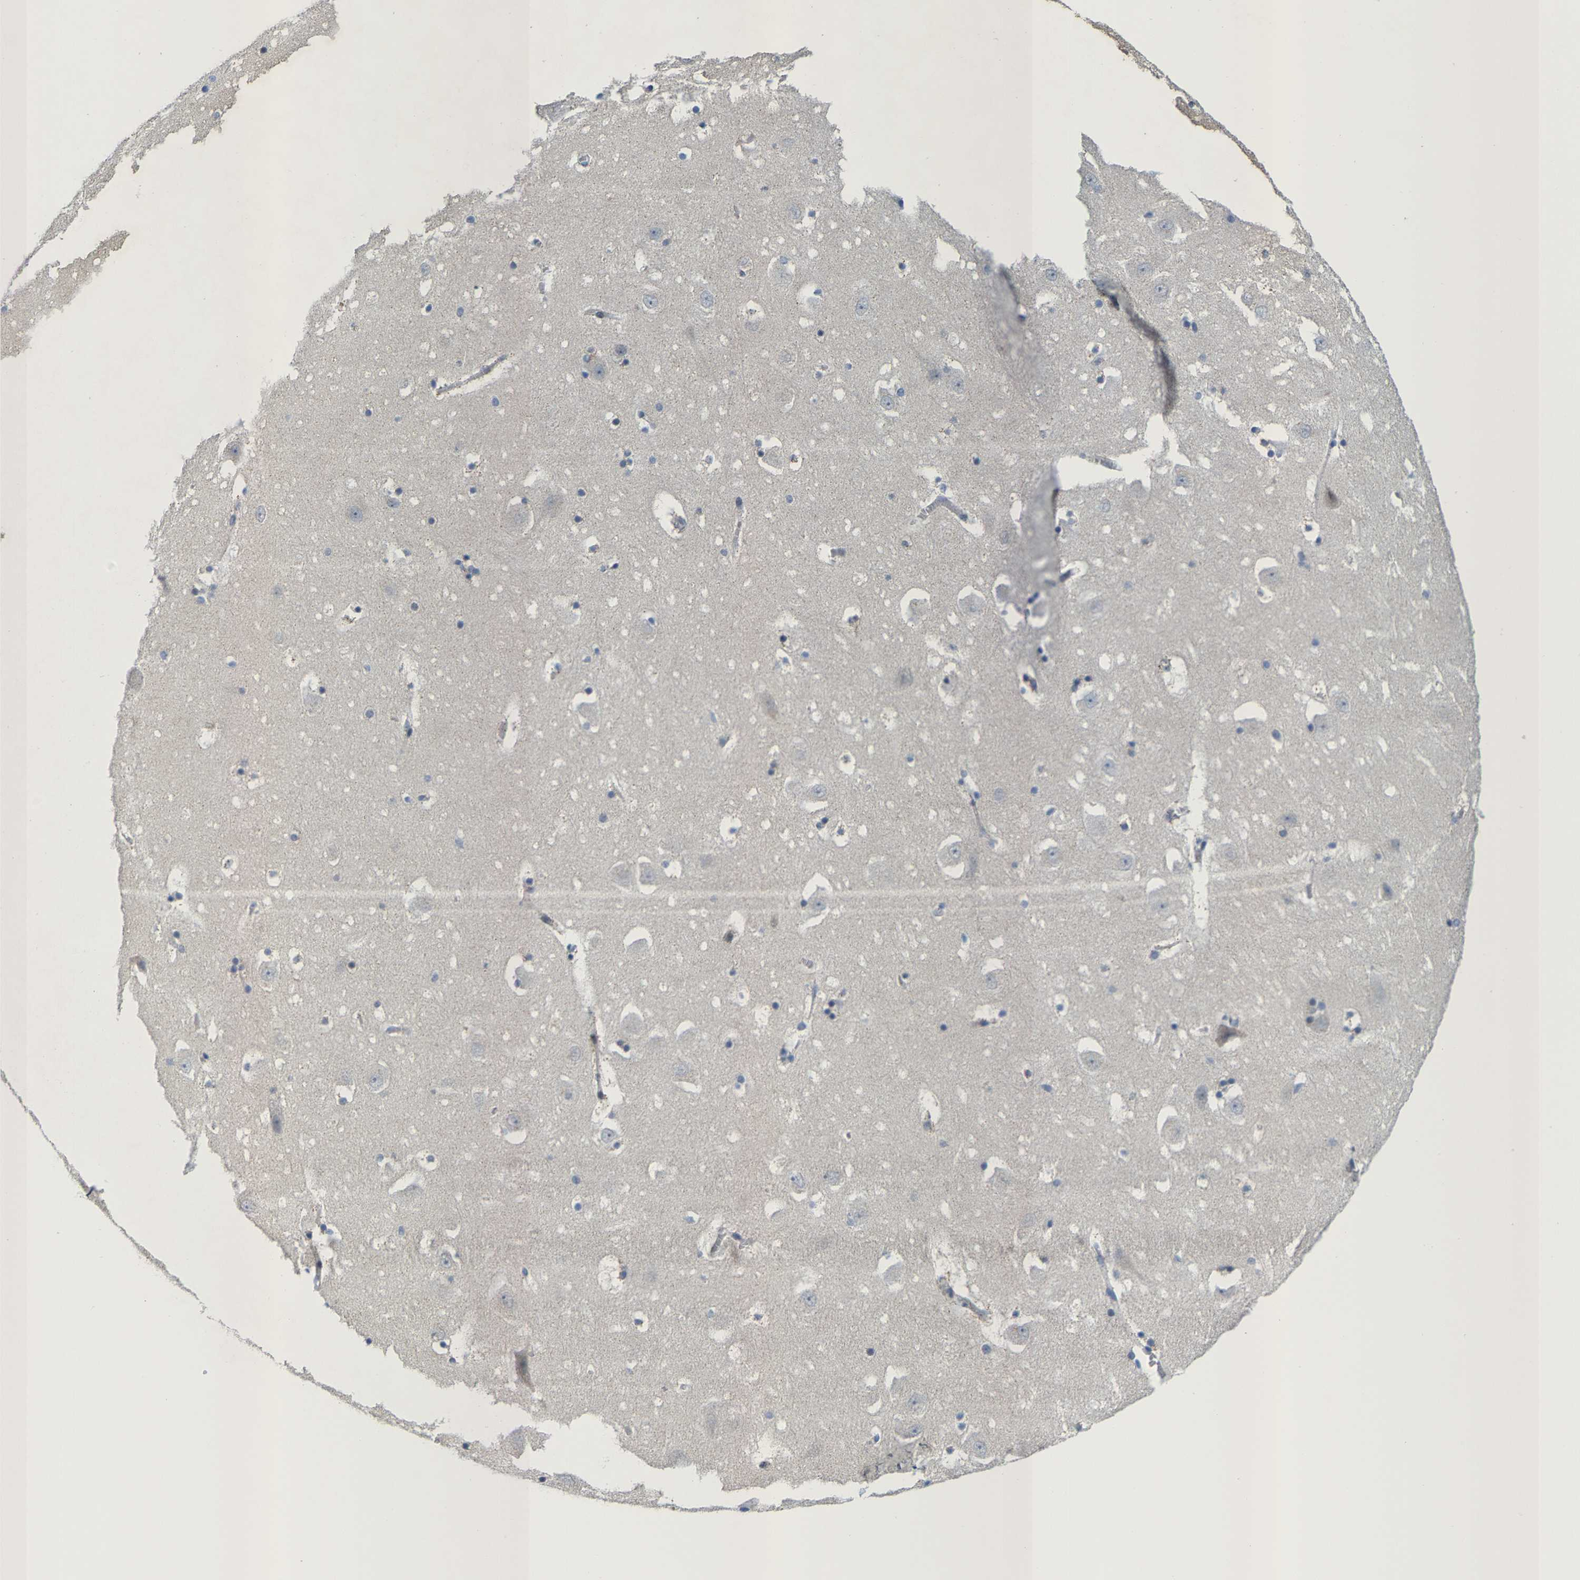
{"staining": {"intensity": "negative", "quantity": "none", "location": "none"}, "tissue": "hippocampus", "cell_type": "Glial cells", "image_type": "normal", "snomed": [{"axis": "morphology", "description": "Normal tissue, NOS"}, {"axis": "topography", "description": "Hippocampus"}], "caption": "Photomicrograph shows no significant protein staining in glial cells of normal hippocampus. The staining is performed using DAB (3,3'-diaminobenzidine) brown chromogen with nuclei counter-stained in using hematoxylin.", "gene": "KLHL1", "patient": {"sex": "male", "age": 45}}